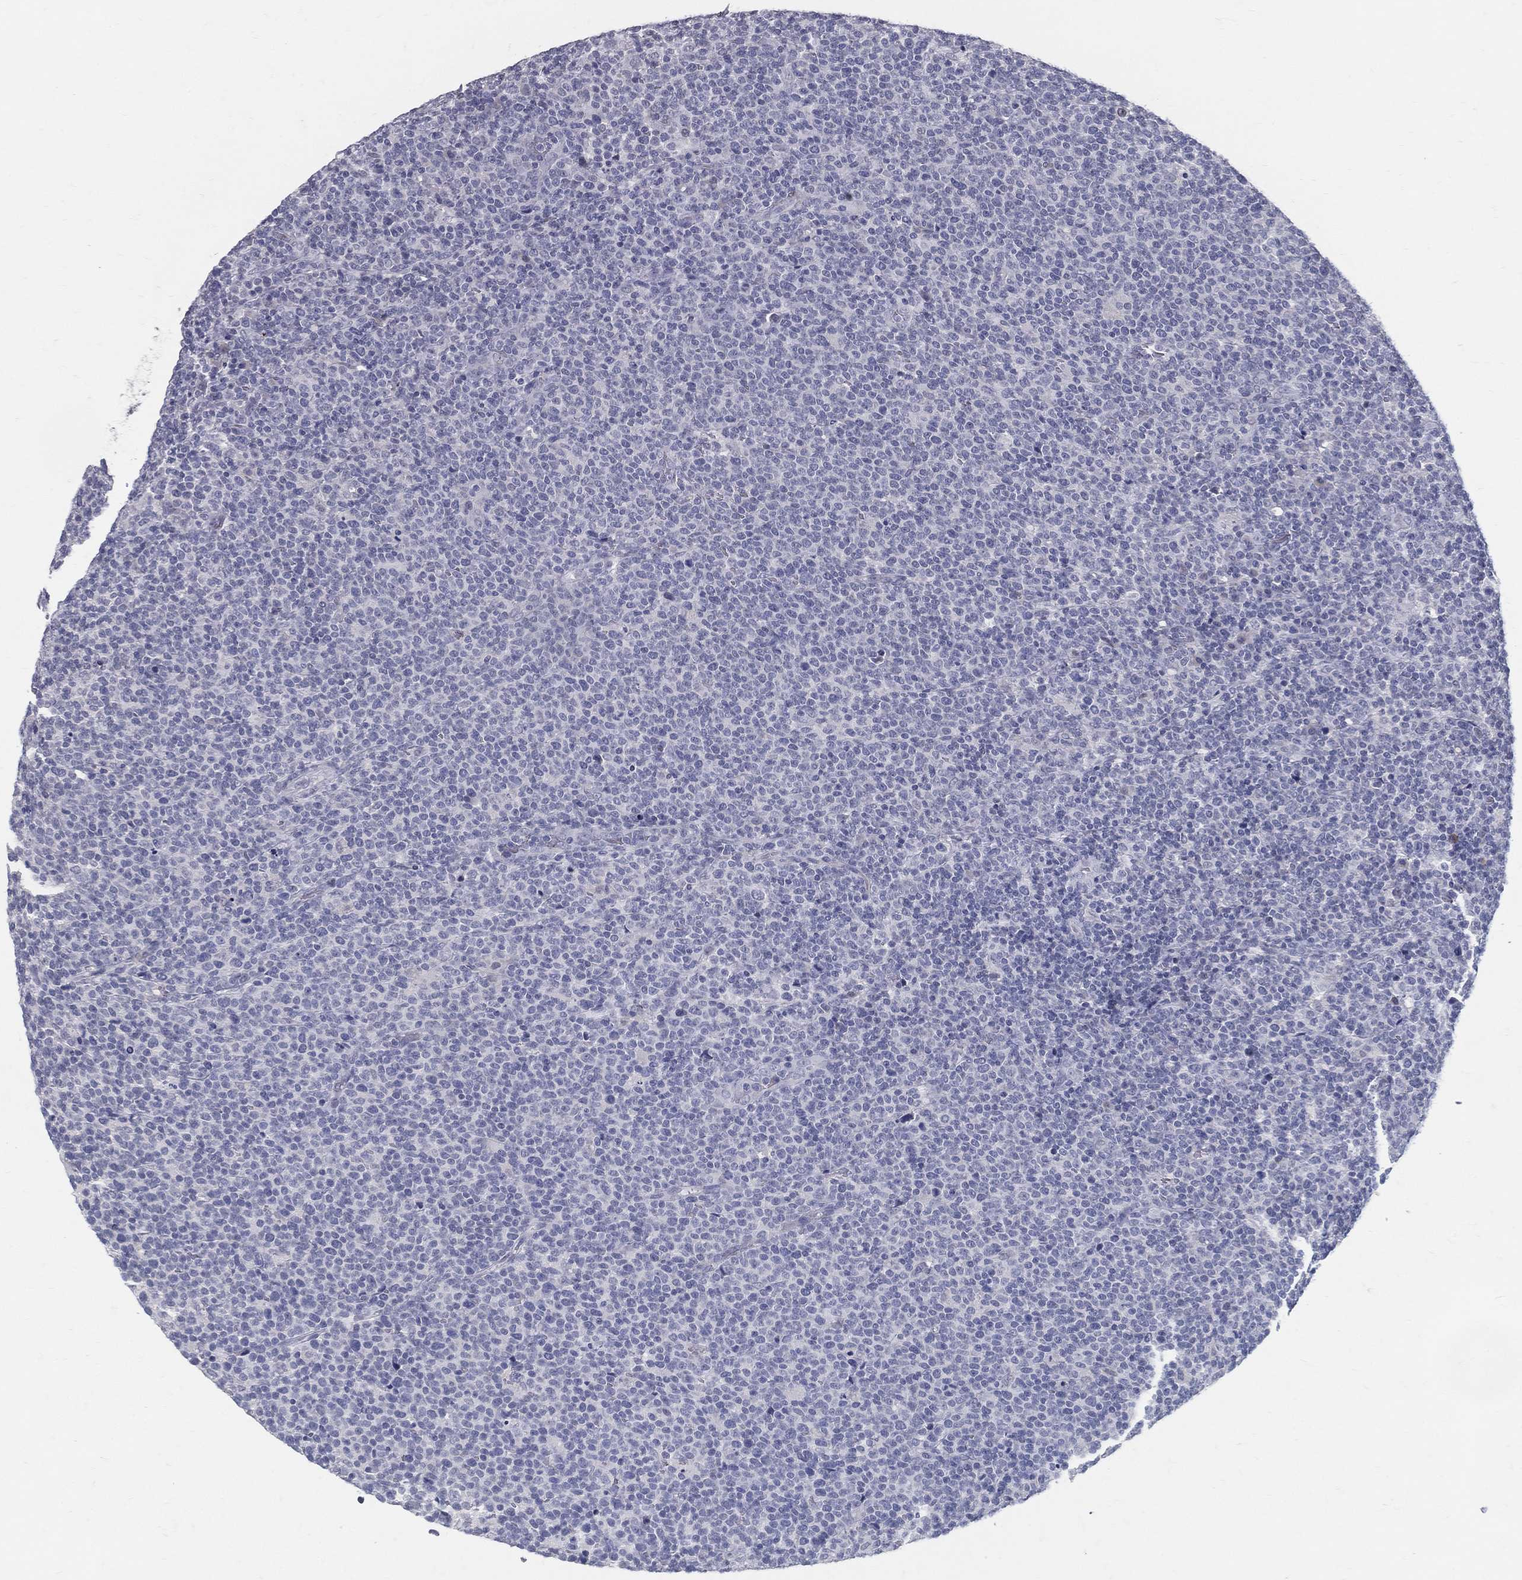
{"staining": {"intensity": "negative", "quantity": "none", "location": "none"}, "tissue": "lymphoma", "cell_type": "Tumor cells", "image_type": "cancer", "snomed": [{"axis": "morphology", "description": "Malignant lymphoma, non-Hodgkin's type, High grade"}, {"axis": "topography", "description": "Lymph node"}], "caption": "An immunohistochemistry histopathology image of high-grade malignant lymphoma, non-Hodgkin's type is shown. There is no staining in tumor cells of high-grade malignant lymphoma, non-Hodgkin's type. The staining was performed using DAB to visualize the protein expression in brown, while the nuclei were stained in blue with hematoxylin (Magnification: 20x).", "gene": "ACE2", "patient": {"sex": "male", "age": 61}}